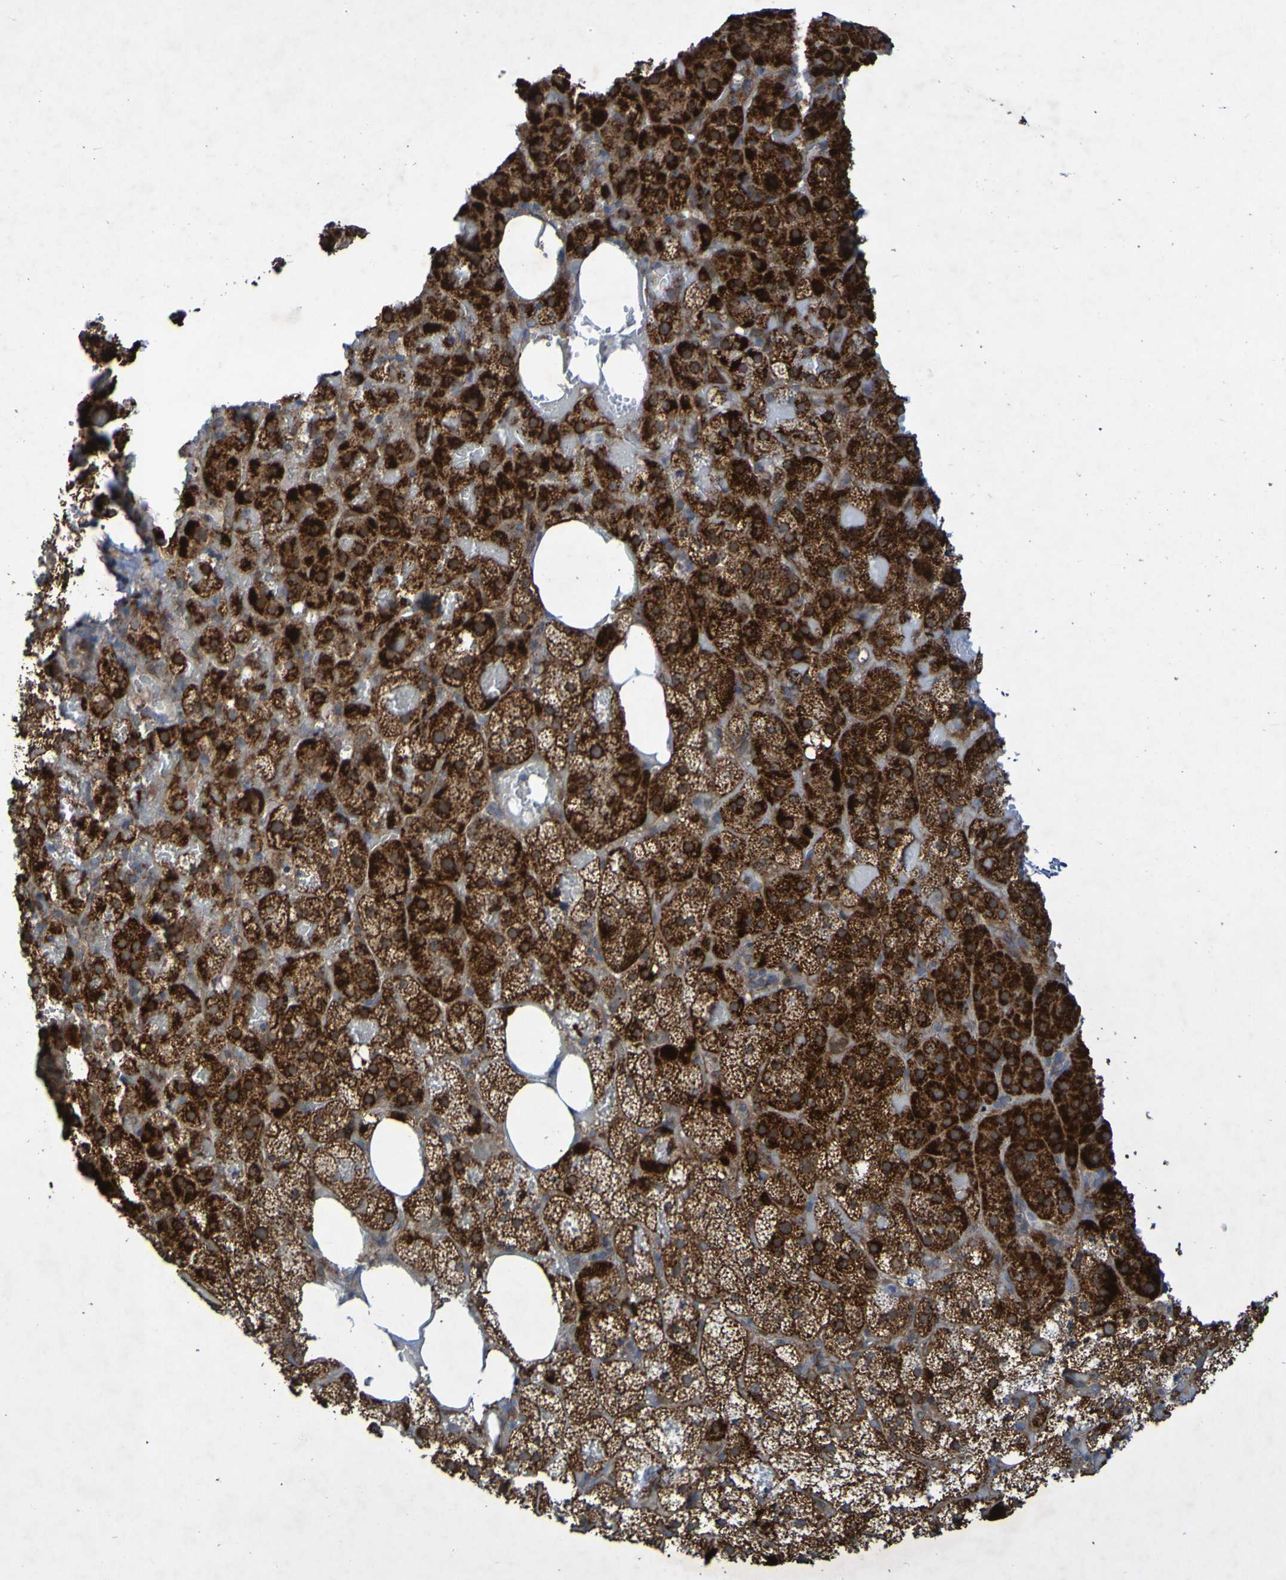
{"staining": {"intensity": "strong", "quantity": ">75%", "location": "cytoplasmic/membranous"}, "tissue": "adrenal gland", "cell_type": "Glandular cells", "image_type": "normal", "snomed": [{"axis": "morphology", "description": "Normal tissue, NOS"}, {"axis": "topography", "description": "Adrenal gland"}], "caption": "Adrenal gland stained with immunohistochemistry exhibits strong cytoplasmic/membranous staining in approximately >75% of glandular cells. (DAB (3,3'-diaminobenzidine) IHC with brightfield microscopy, high magnification).", "gene": "CCDC51", "patient": {"sex": "female", "age": 59}}